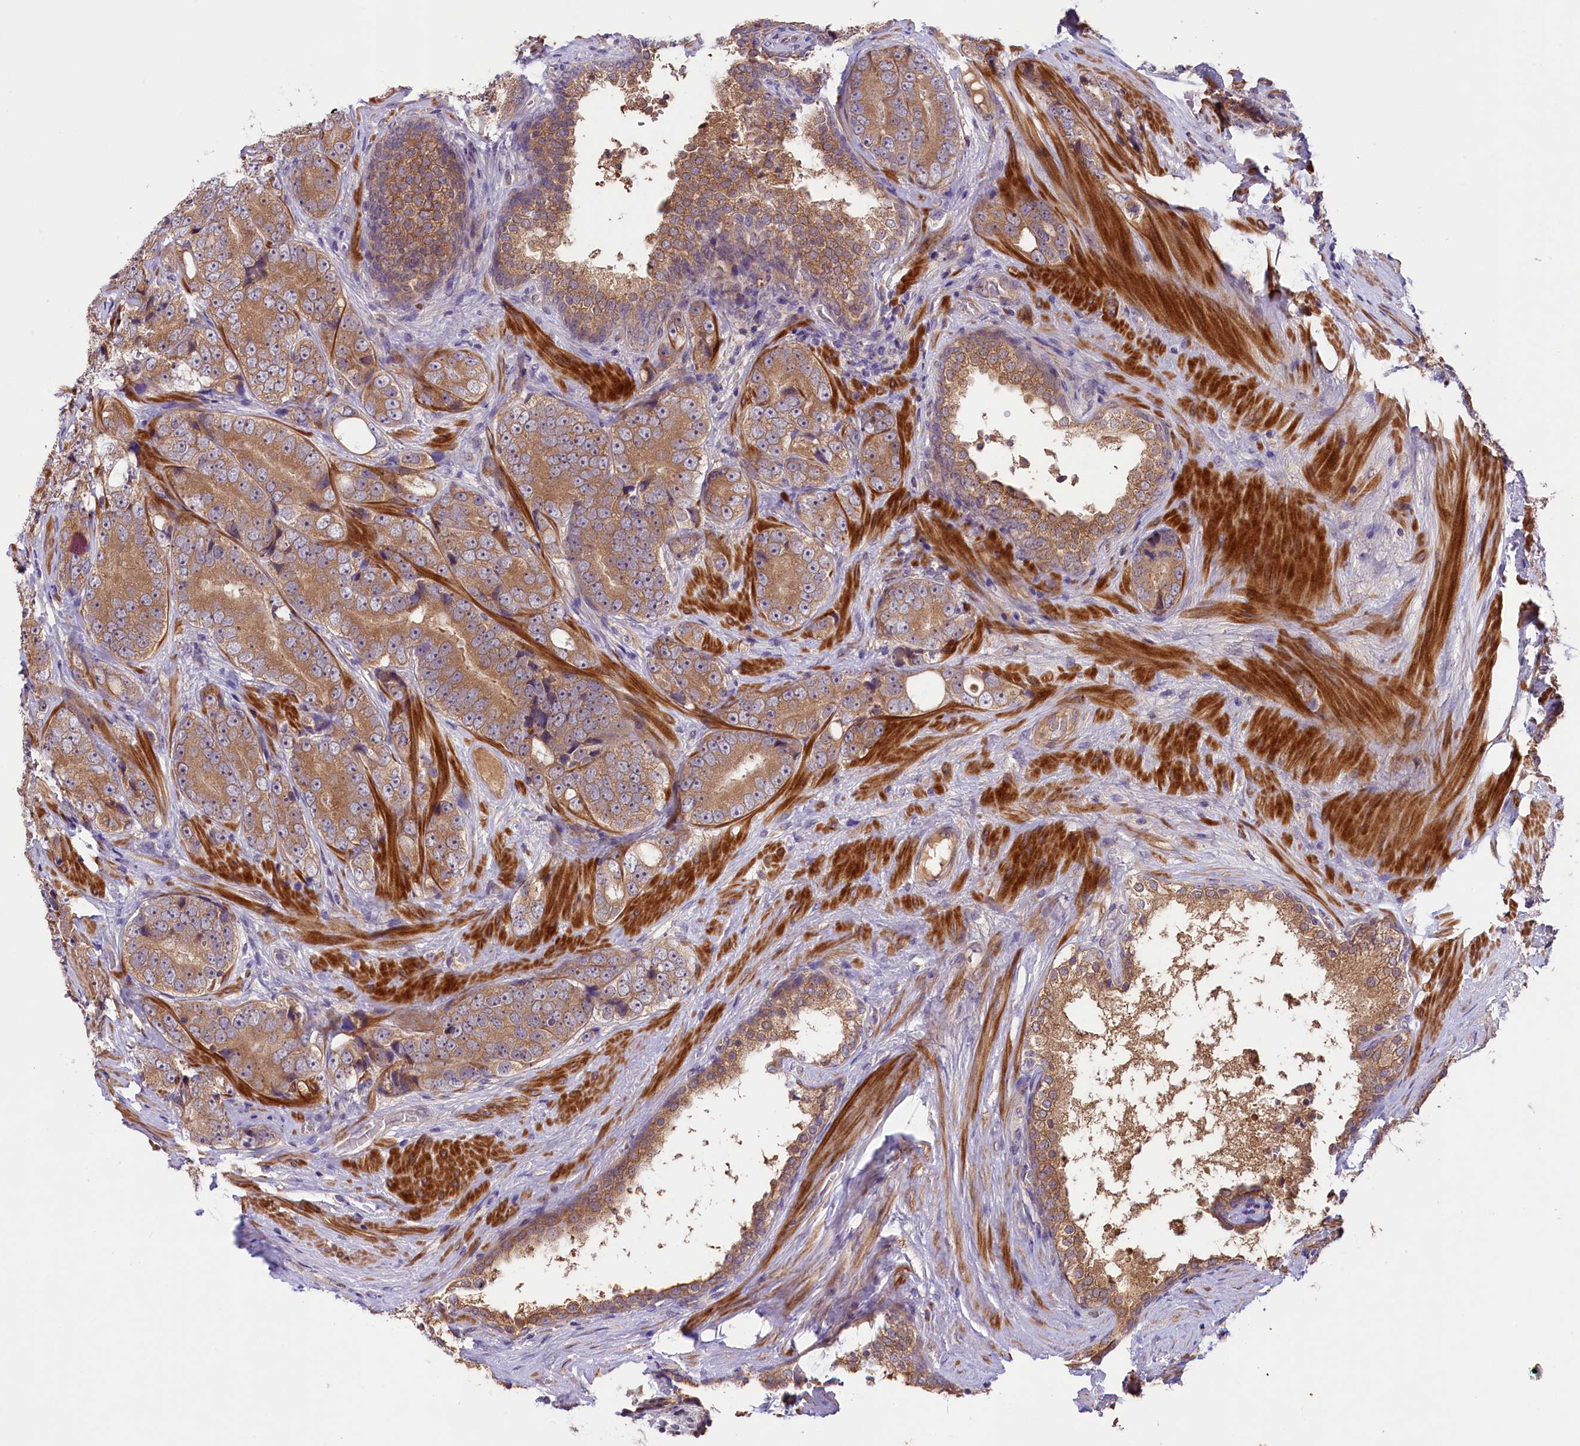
{"staining": {"intensity": "moderate", "quantity": ">75%", "location": "cytoplasmic/membranous"}, "tissue": "prostate cancer", "cell_type": "Tumor cells", "image_type": "cancer", "snomed": [{"axis": "morphology", "description": "Adenocarcinoma, High grade"}, {"axis": "topography", "description": "Prostate"}], "caption": "Protein expression analysis of human prostate adenocarcinoma (high-grade) reveals moderate cytoplasmic/membranous expression in about >75% of tumor cells.", "gene": "COG8", "patient": {"sex": "male", "age": 56}}